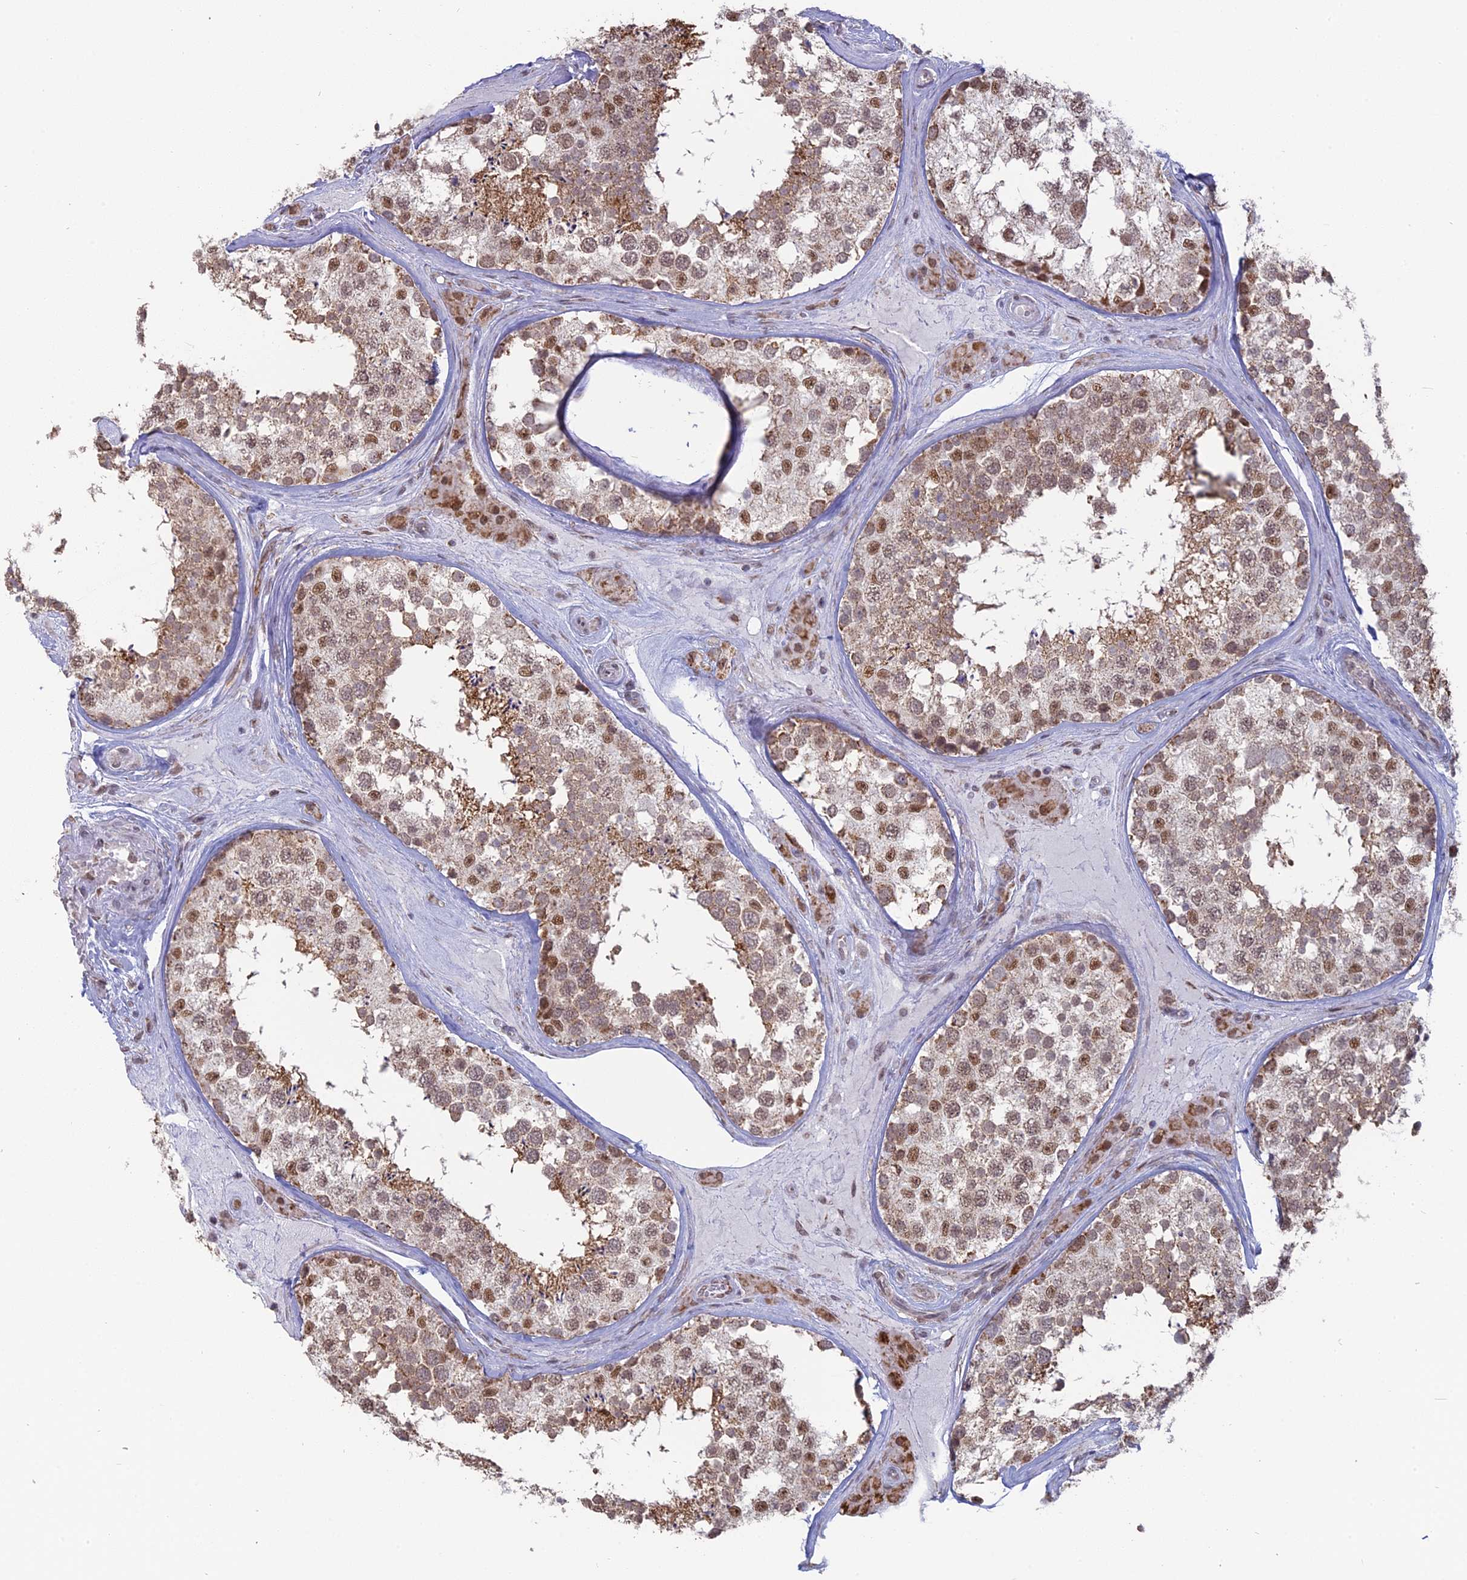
{"staining": {"intensity": "moderate", "quantity": "25%-75%", "location": "nuclear"}, "tissue": "testis", "cell_type": "Cells in seminiferous ducts", "image_type": "normal", "snomed": [{"axis": "morphology", "description": "Normal tissue, NOS"}, {"axis": "topography", "description": "Testis"}], "caption": "Protein staining by immunohistochemistry (IHC) displays moderate nuclear expression in approximately 25%-75% of cells in seminiferous ducts in benign testis.", "gene": "ARHGAP40", "patient": {"sex": "male", "age": 46}}